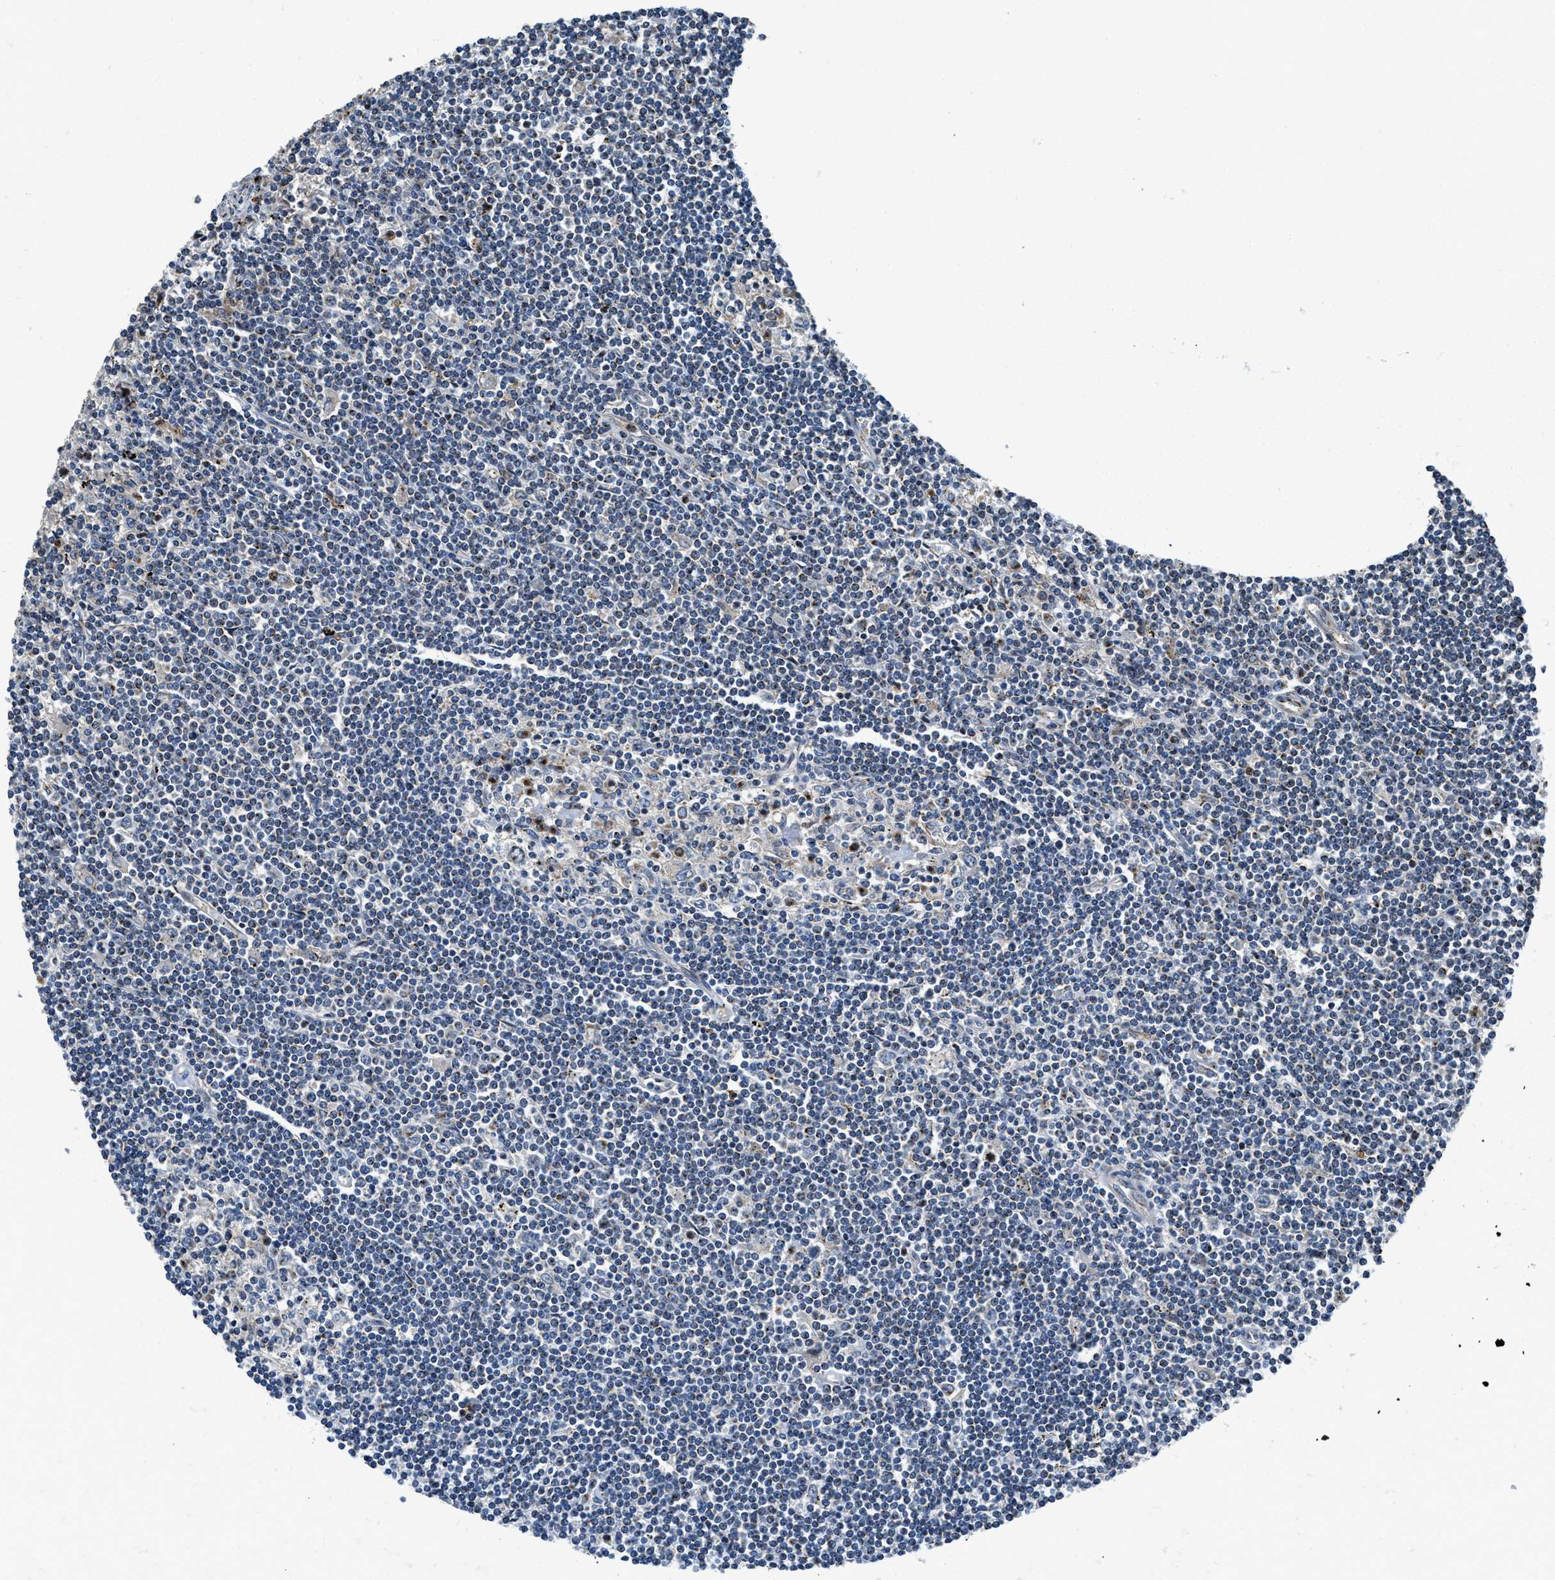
{"staining": {"intensity": "negative", "quantity": "none", "location": "none"}, "tissue": "lymphoma", "cell_type": "Tumor cells", "image_type": "cancer", "snomed": [{"axis": "morphology", "description": "Malignant lymphoma, non-Hodgkin's type, Low grade"}, {"axis": "topography", "description": "Spleen"}], "caption": "DAB (3,3'-diaminobenzidine) immunohistochemical staining of malignant lymphoma, non-Hodgkin's type (low-grade) demonstrates no significant expression in tumor cells. (DAB (3,3'-diaminobenzidine) IHC, high magnification).", "gene": "FUT8", "patient": {"sex": "male", "age": 76}}